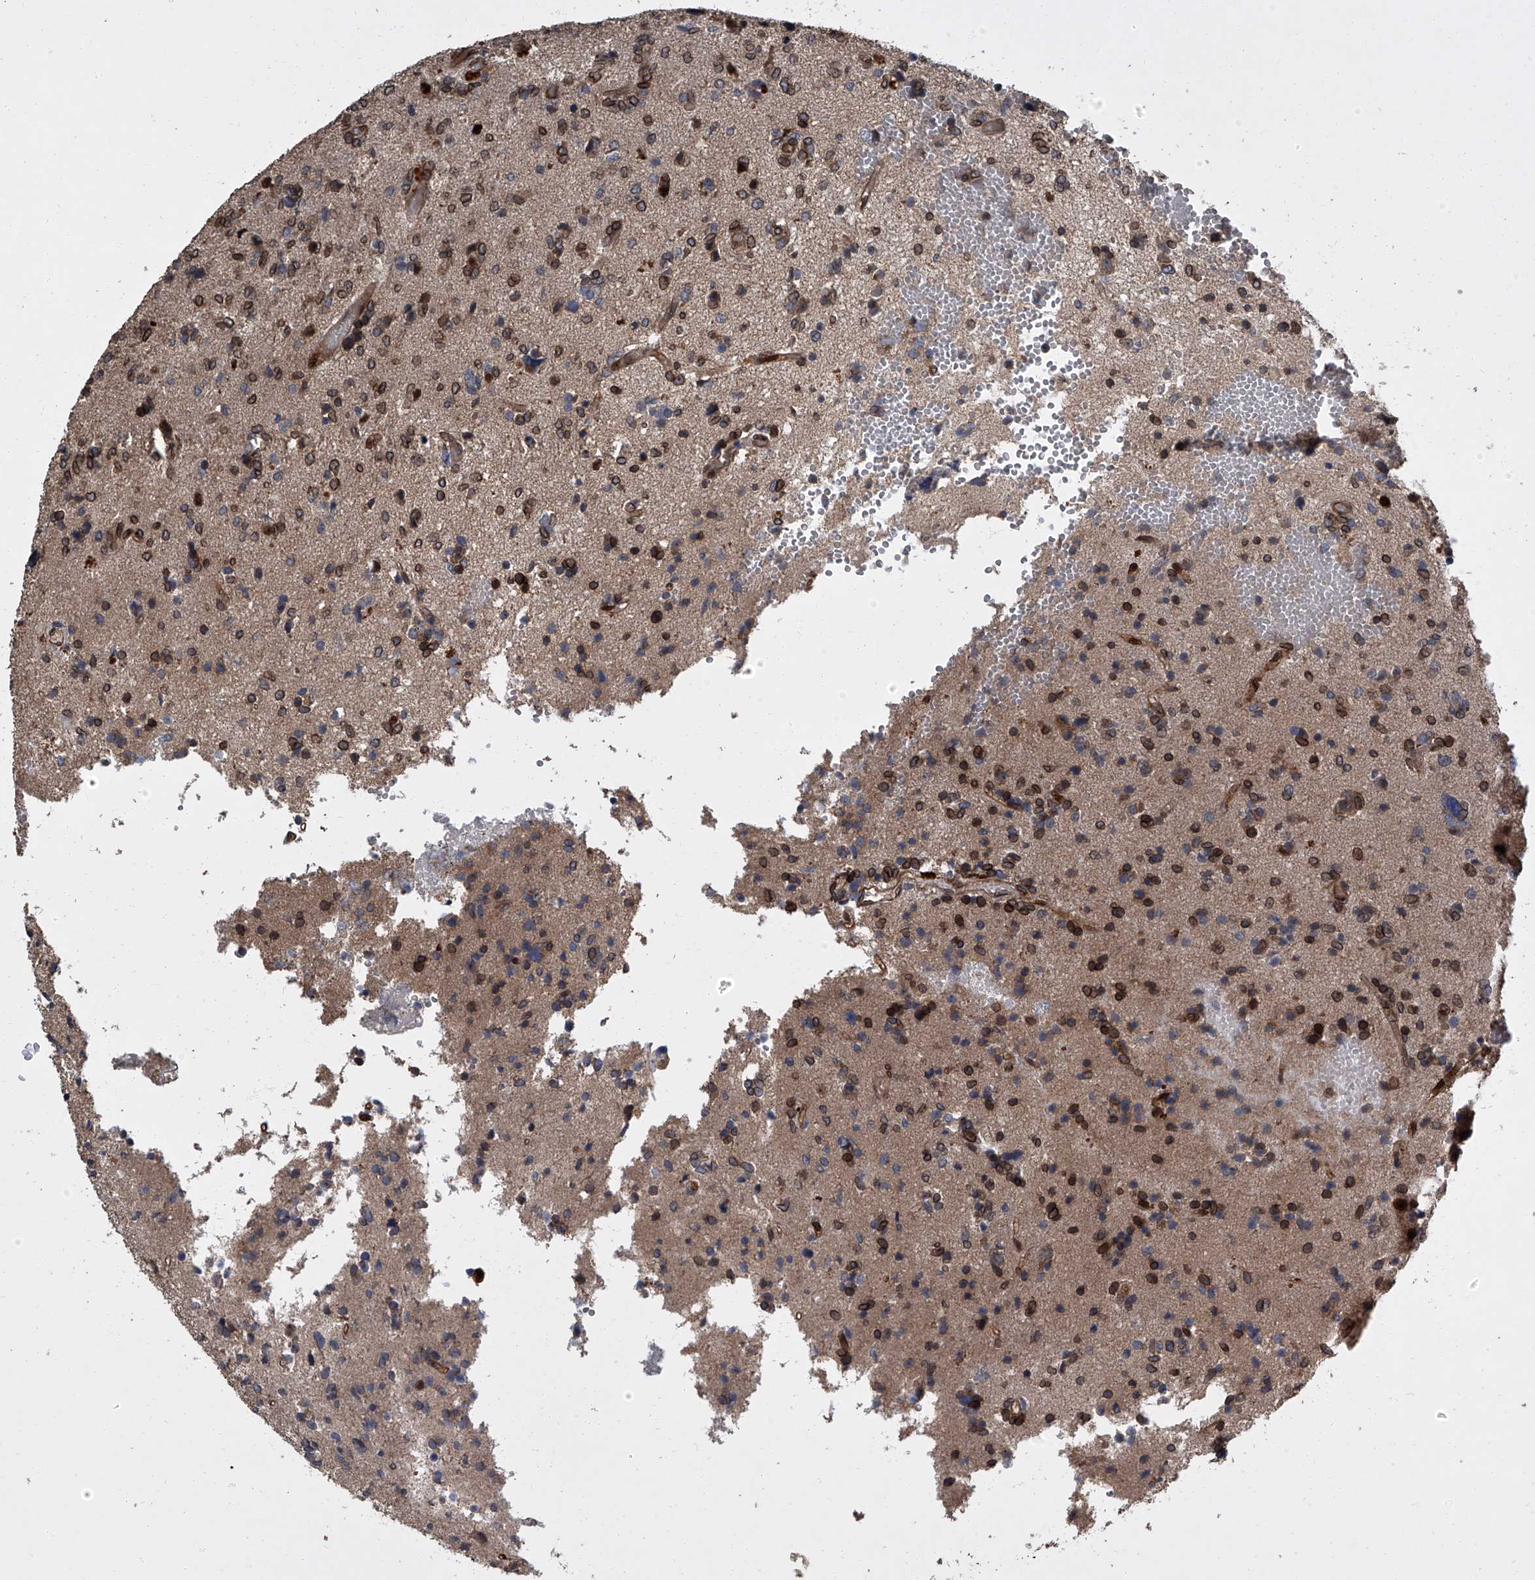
{"staining": {"intensity": "strong", "quantity": ">75%", "location": "cytoplasmic/membranous,nuclear"}, "tissue": "glioma", "cell_type": "Tumor cells", "image_type": "cancer", "snomed": [{"axis": "morphology", "description": "Glioma, malignant, High grade"}, {"axis": "topography", "description": "Brain"}], "caption": "This photomicrograph reveals IHC staining of glioma, with high strong cytoplasmic/membranous and nuclear staining in approximately >75% of tumor cells.", "gene": "LRRC8C", "patient": {"sex": "female", "age": 59}}